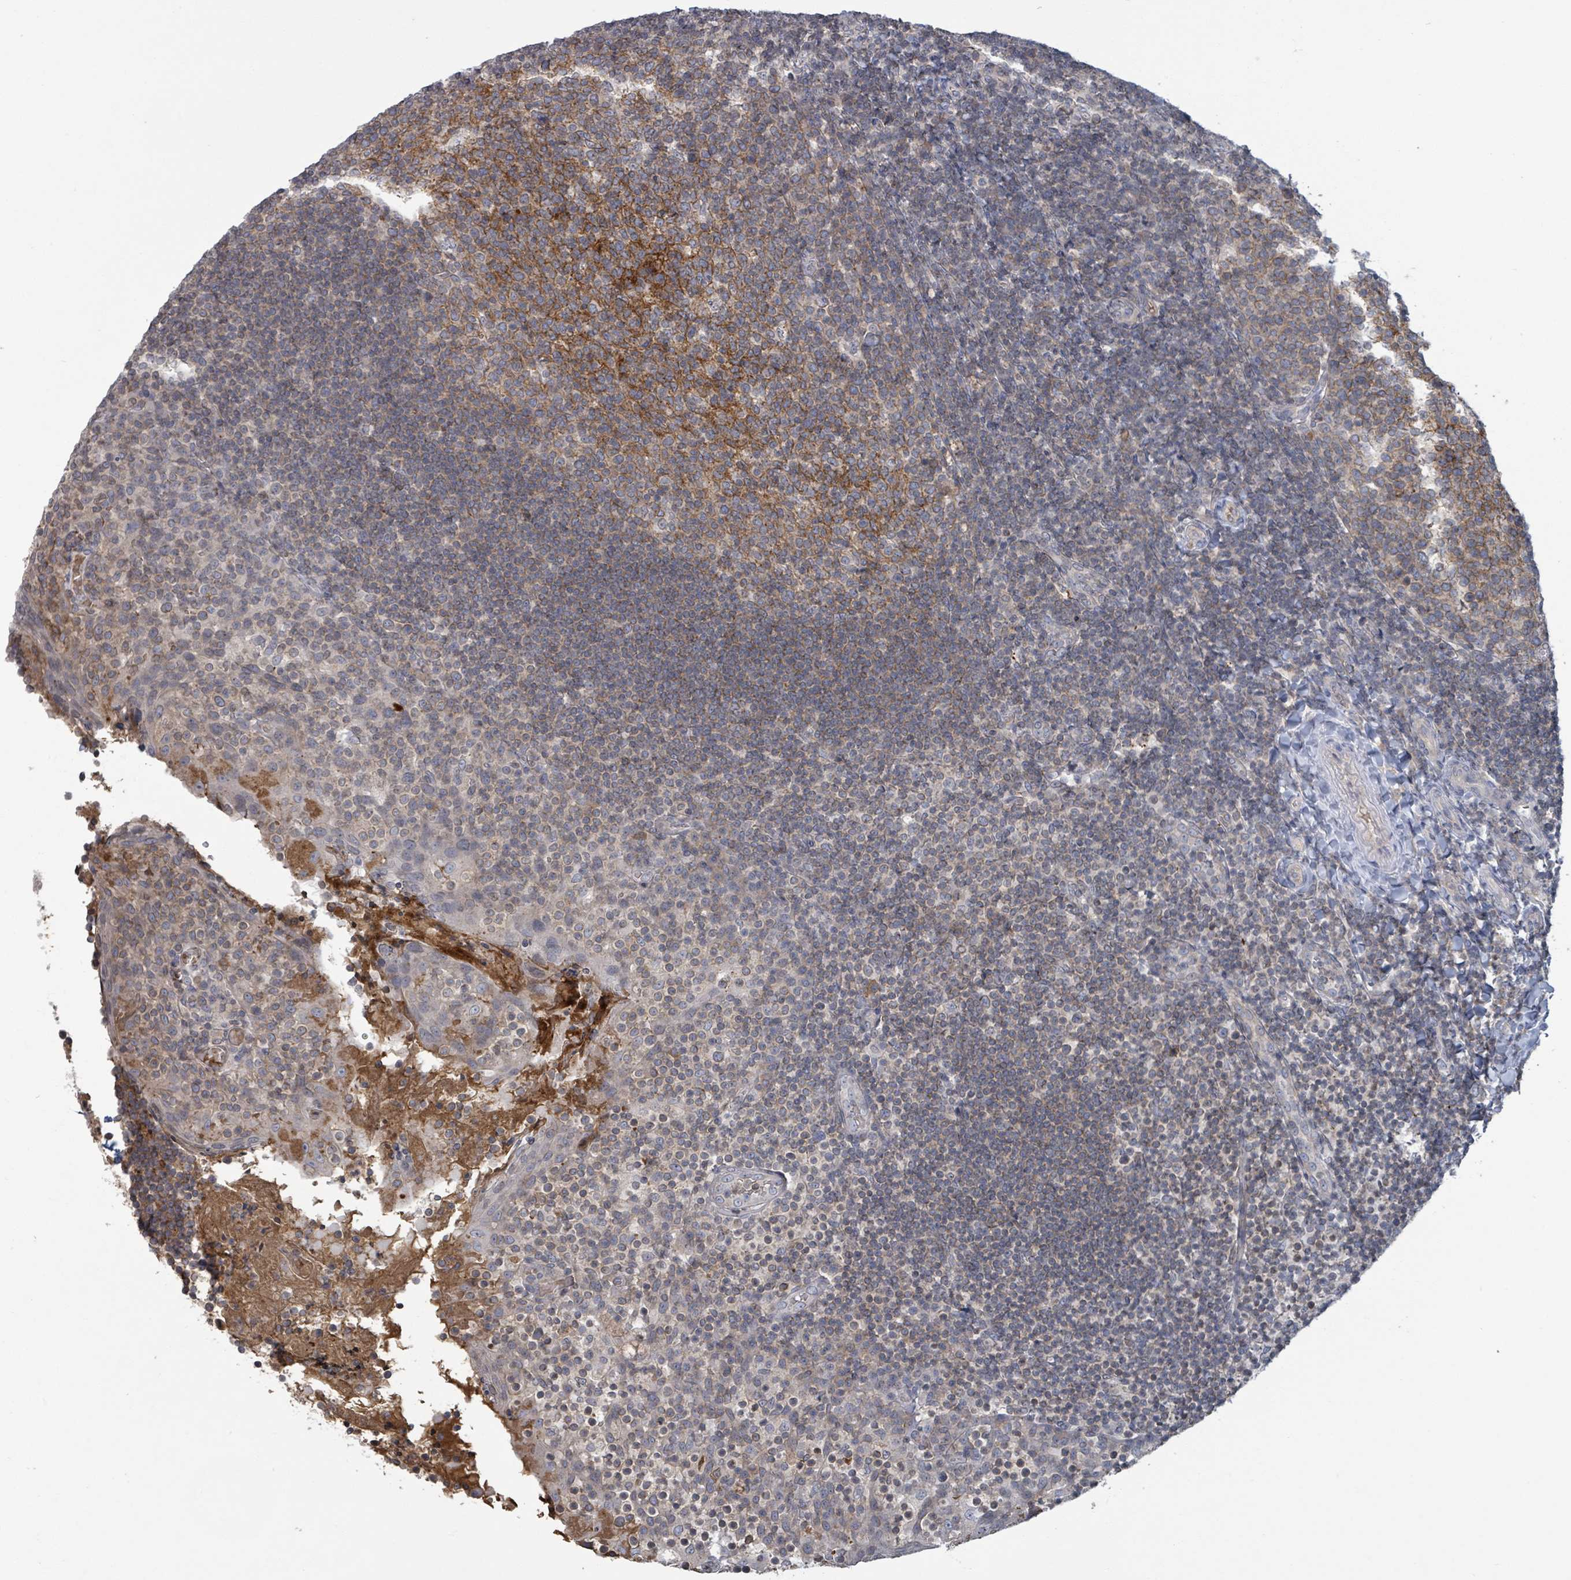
{"staining": {"intensity": "negative", "quantity": "none", "location": "none"}, "tissue": "tonsil", "cell_type": "Germinal center cells", "image_type": "normal", "snomed": [{"axis": "morphology", "description": "Normal tissue, NOS"}, {"axis": "topography", "description": "Tonsil"}], "caption": "Immunohistochemistry photomicrograph of unremarkable tonsil stained for a protein (brown), which reveals no positivity in germinal center cells. Nuclei are stained in blue.", "gene": "GRM8", "patient": {"sex": "female", "age": 10}}